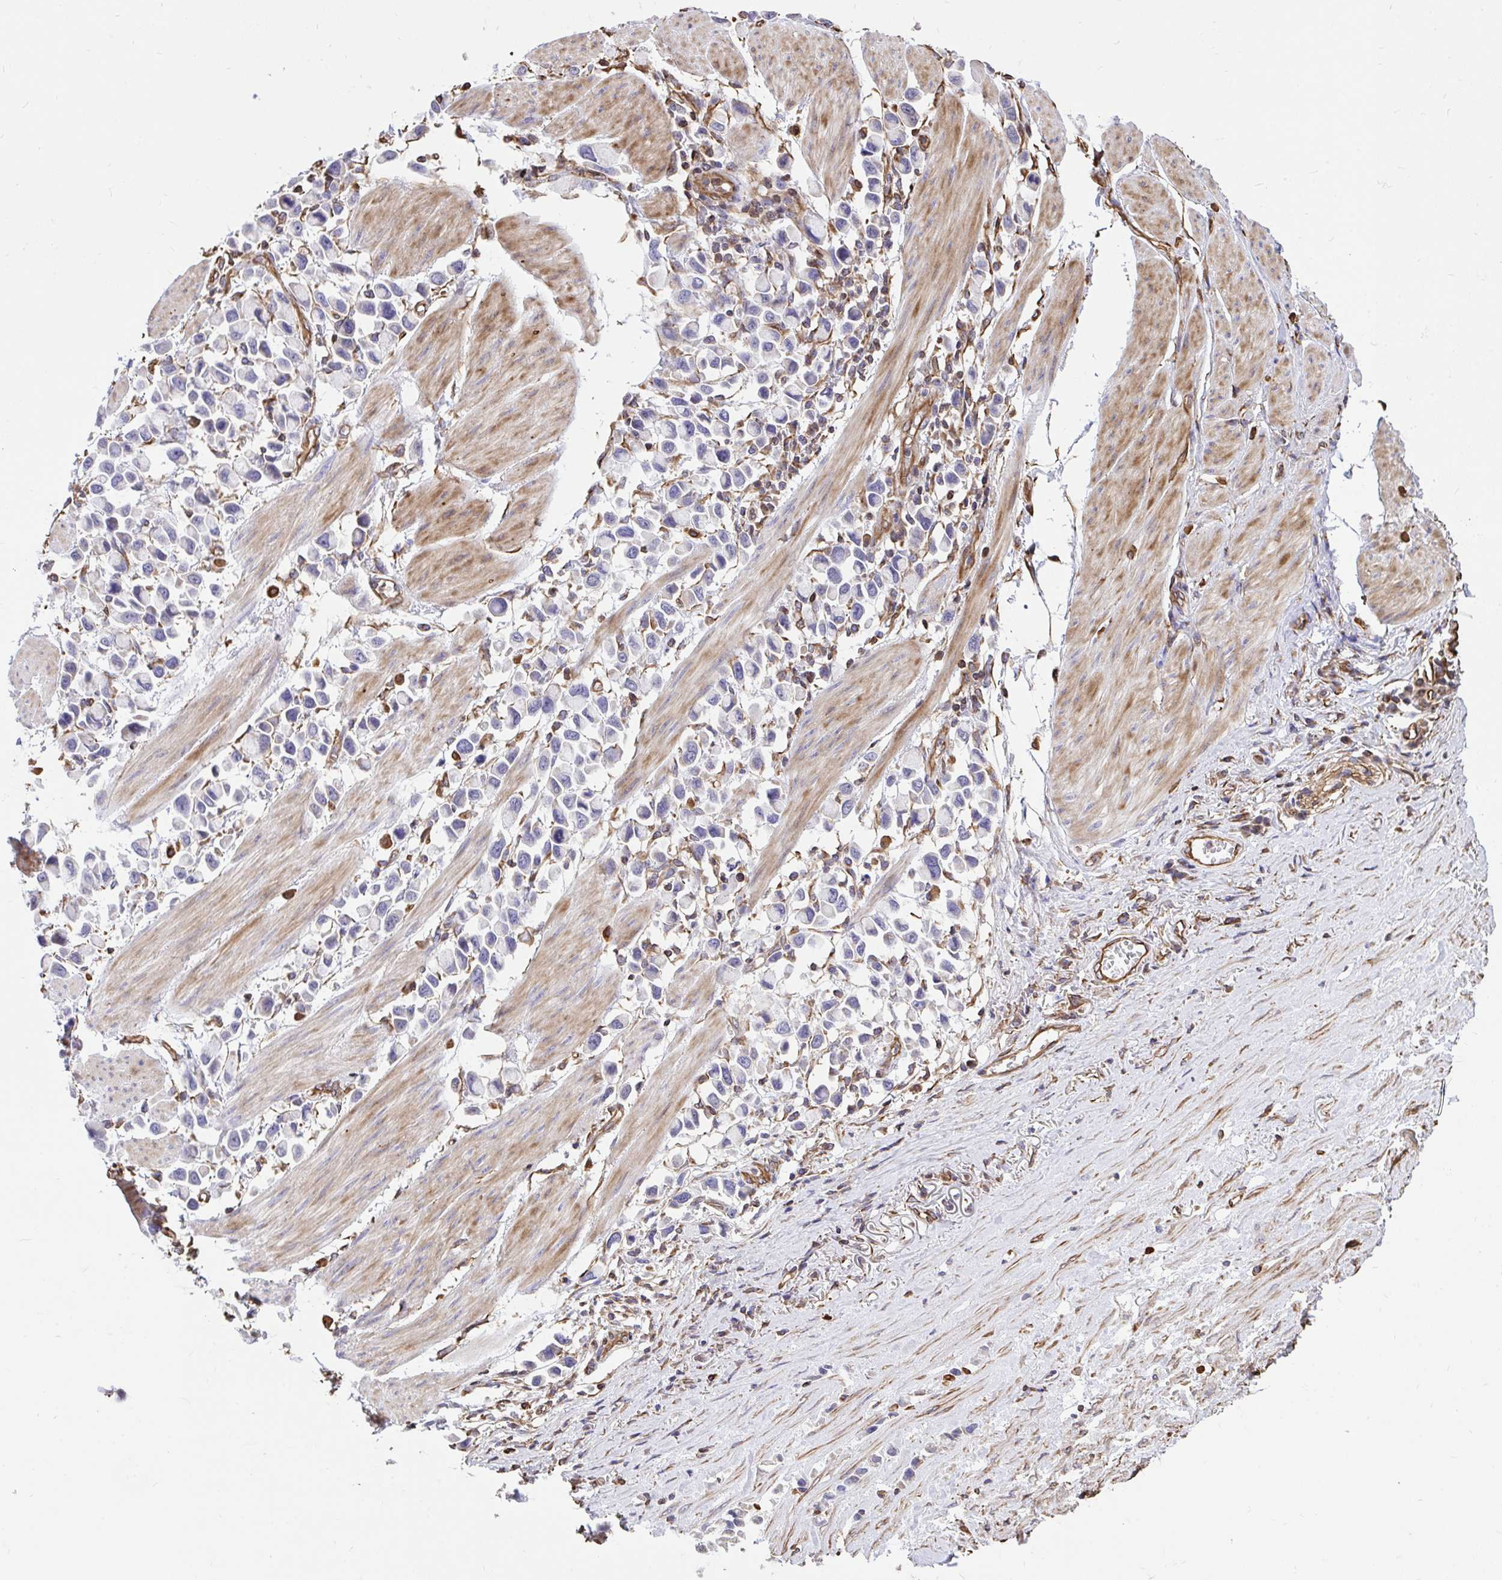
{"staining": {"intensity": "negative", "quantity": "none", "location": "none"}, "tissue": "stomach cancer", "cell_type": "Tumor cells", "image_type": "cancer", "snomed": [{"axis": "morphology", "description": "Adenocarcinoma, NOS"}, {"axis": "topography", "description": "Stomach"}], "caption": "An immunohistochemistry photomicrograph of adenocarcinoma (stomach) is shown. There is no staining in tumor cells of adenocarcinoma (stomach). Brightfield microscopy of immunohistochemistry (IHC) stained with DAB (3,3'-diaminobenzidine) (brown) and hematoxylin (blue), captured at high magnification.", "gene": "RNF103", "patient": {"sex": "female", "age": 81}}